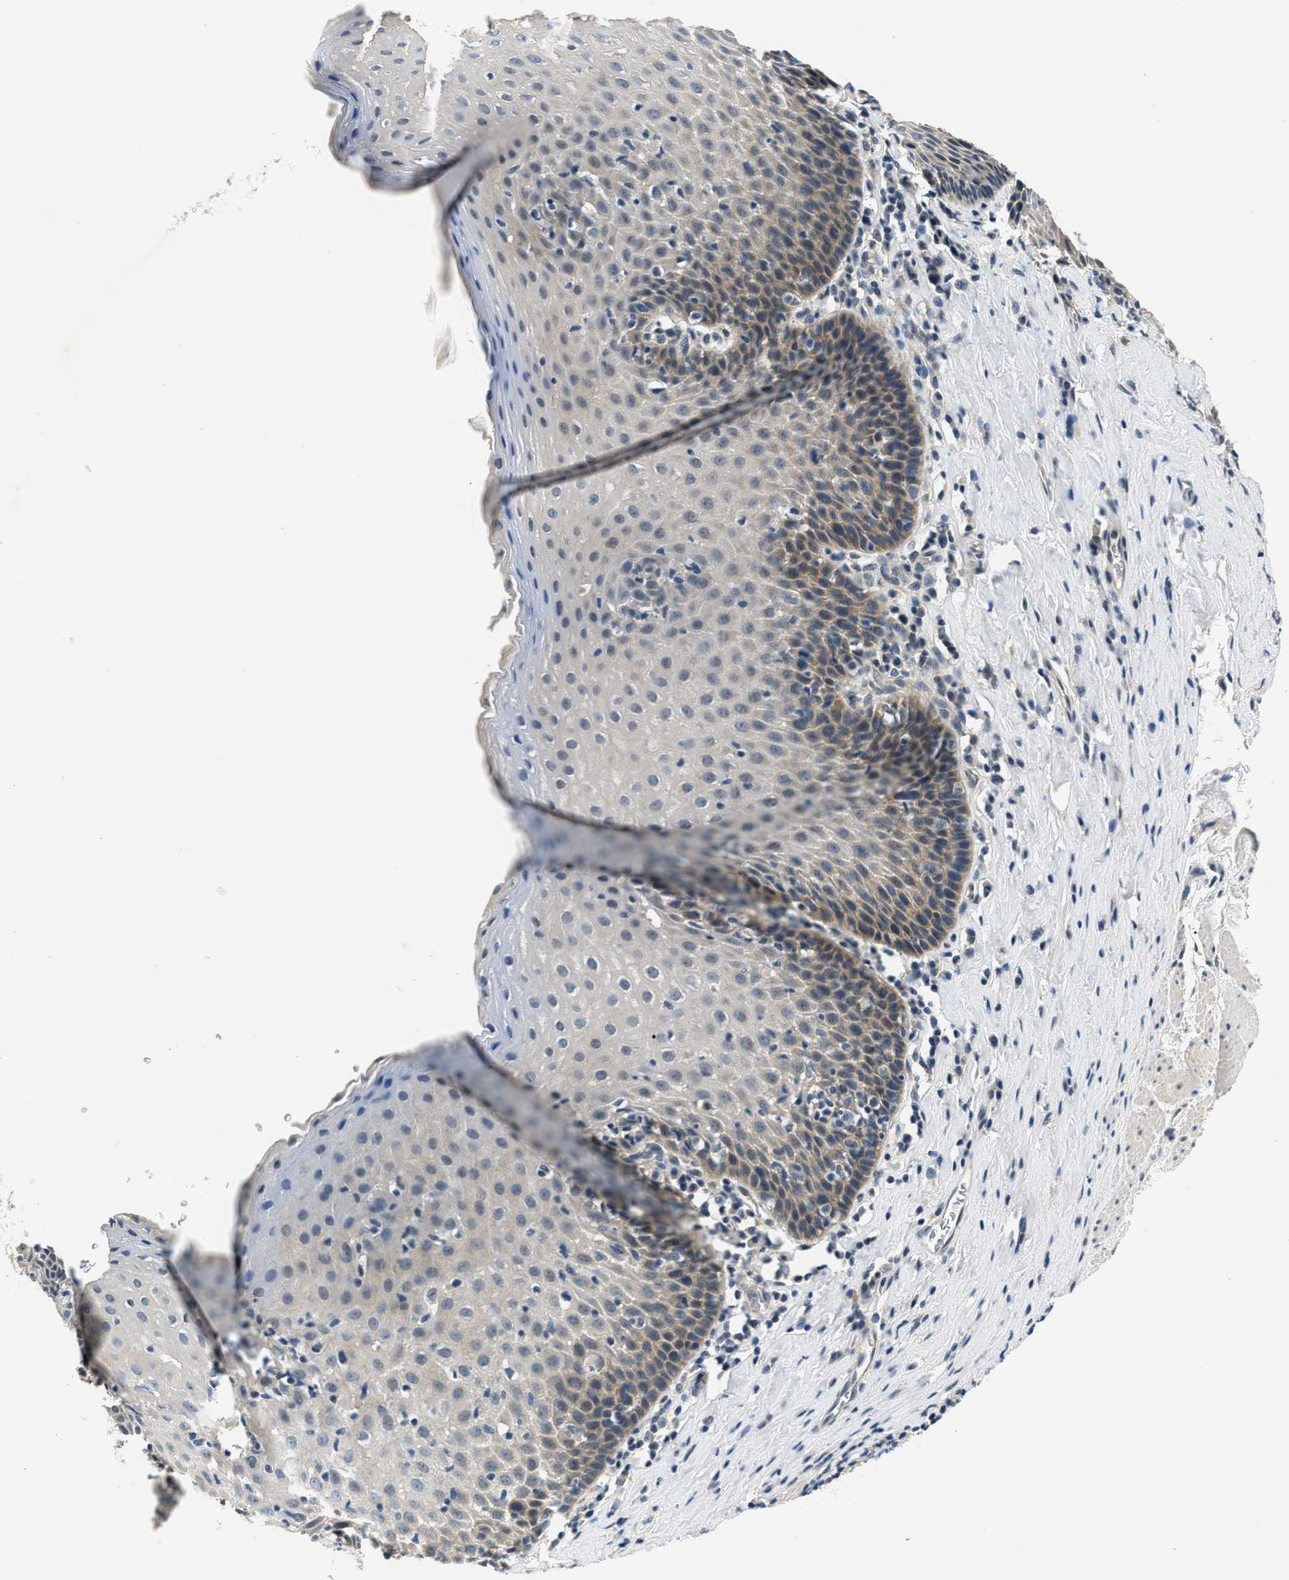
{"staining": {"intensity": "moderate", "quantity": "25%-75%", "location": "cytoplasmic/membranous"}, "tissue": "esophagus", "cell_type": "Squamous epithelial cells", "image_type": "normal", "snomed": [{"axis": "morphology", "description": "Normal tissue, NOS"}, {"axis": "topography", "description": "Esophagus"}], "caption": "This photomicrograph displays IHC staining of normal human esophagus, with medium moderate cytoplasmic/membranous staining in approximately 25%-75% of squamous epithelial cells.", "gene": "SMAD4", "patient": {"sex": "female", "age": 61}}